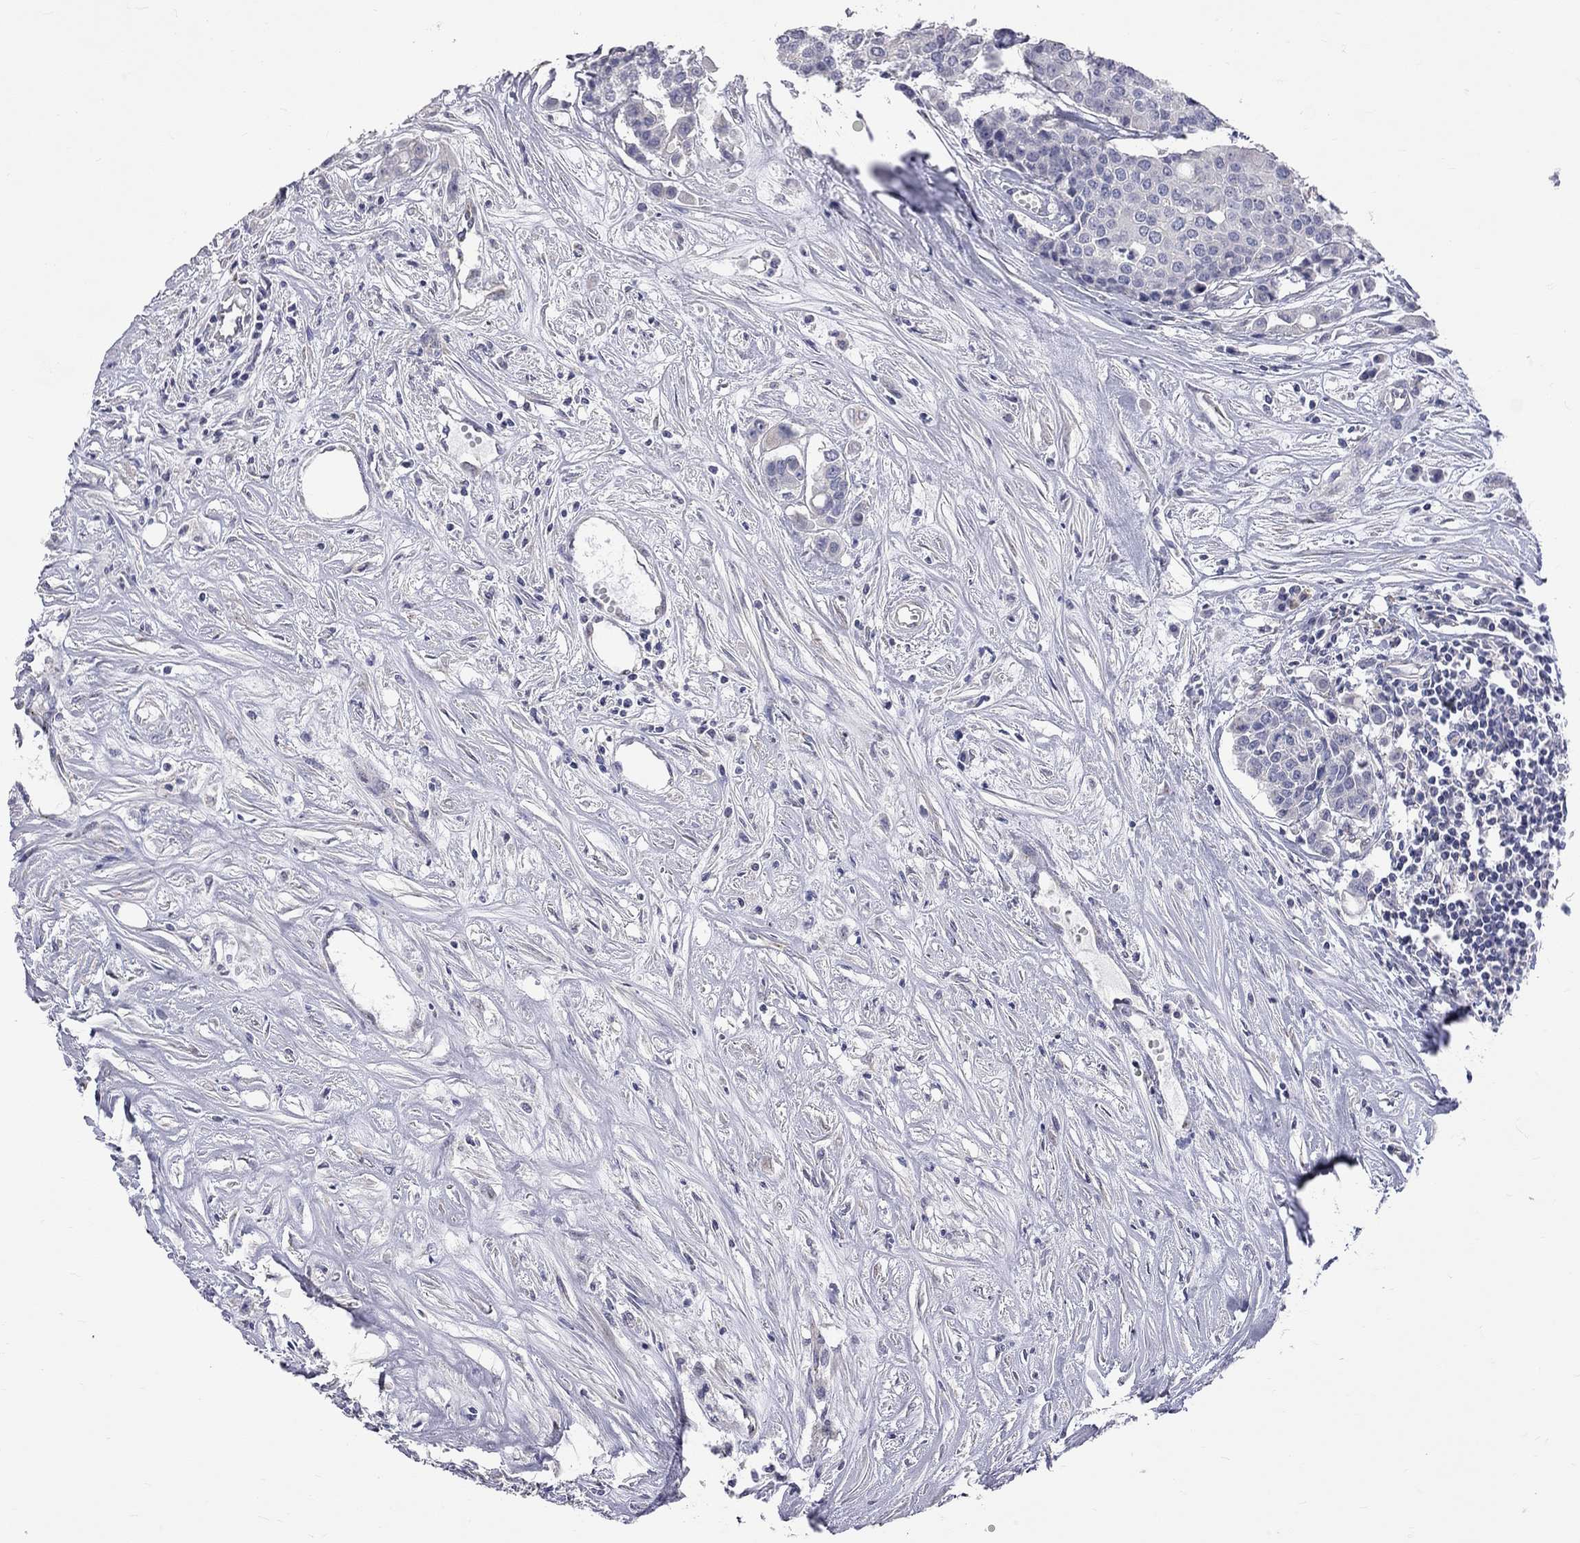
{"staining": {"intensity": "negative", "quantity": "none", "location": "none"}, "tissue": "carcinoid", "cell_type": "Tumor cells", "image_type": "cancer", "snomed": [{"axis": "morphology", "description": "Carcinoid, malignant, NOS"}, {"axis": "topography", "description": "Colon"}], "caption": "Histopathology image shows no protein staining in tumor cells of malignant carcinoid tissue.", "gene": "OPRK1", "patient": {"sex": "male", "age": 81}}